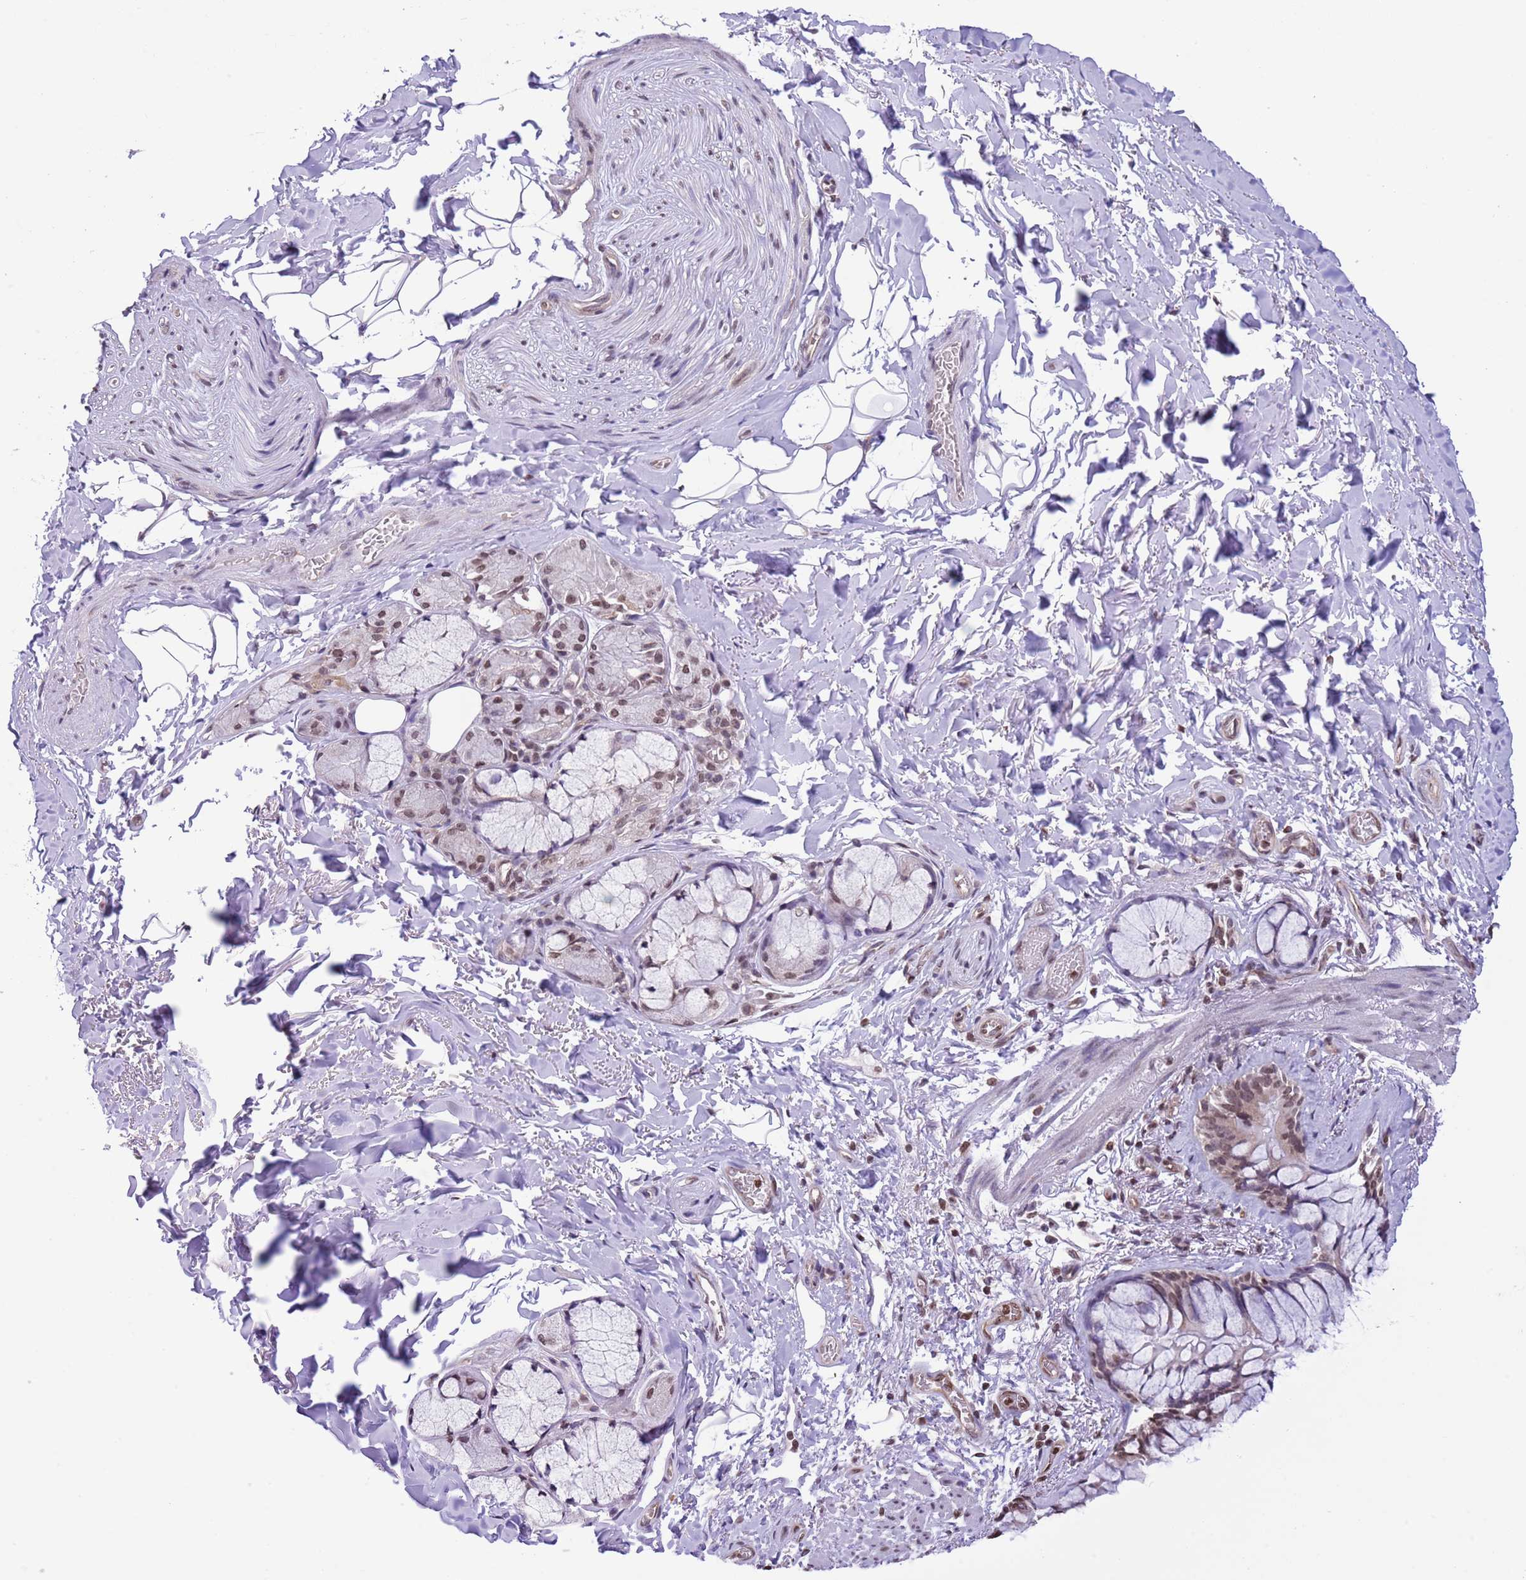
{"staining": {"intensity": "weak", "quantity": "25%-75%", "location": "cytoplasmic/membranous,nuclear"}, "tissue": "bronchus", "cell_type": "Respiratory epithelial cells", "image_type": "normal", "snomed": [{"axis": "morphology", "description": "Normal tissue, NOS"}, {"axis": "topography", "description": "Cartilage tissue"}], "caption": "High-power microscopy captured an immunohistochemistry image of benign bronchus, revealing weak cytoplasmic/membranous,nuclear expression in approximately 25%-75% of respiratory epithelial cells. Nuclei are stained in blue.", "gene": "NRIP1", "patient": {"sex": "male", "age": 63}}